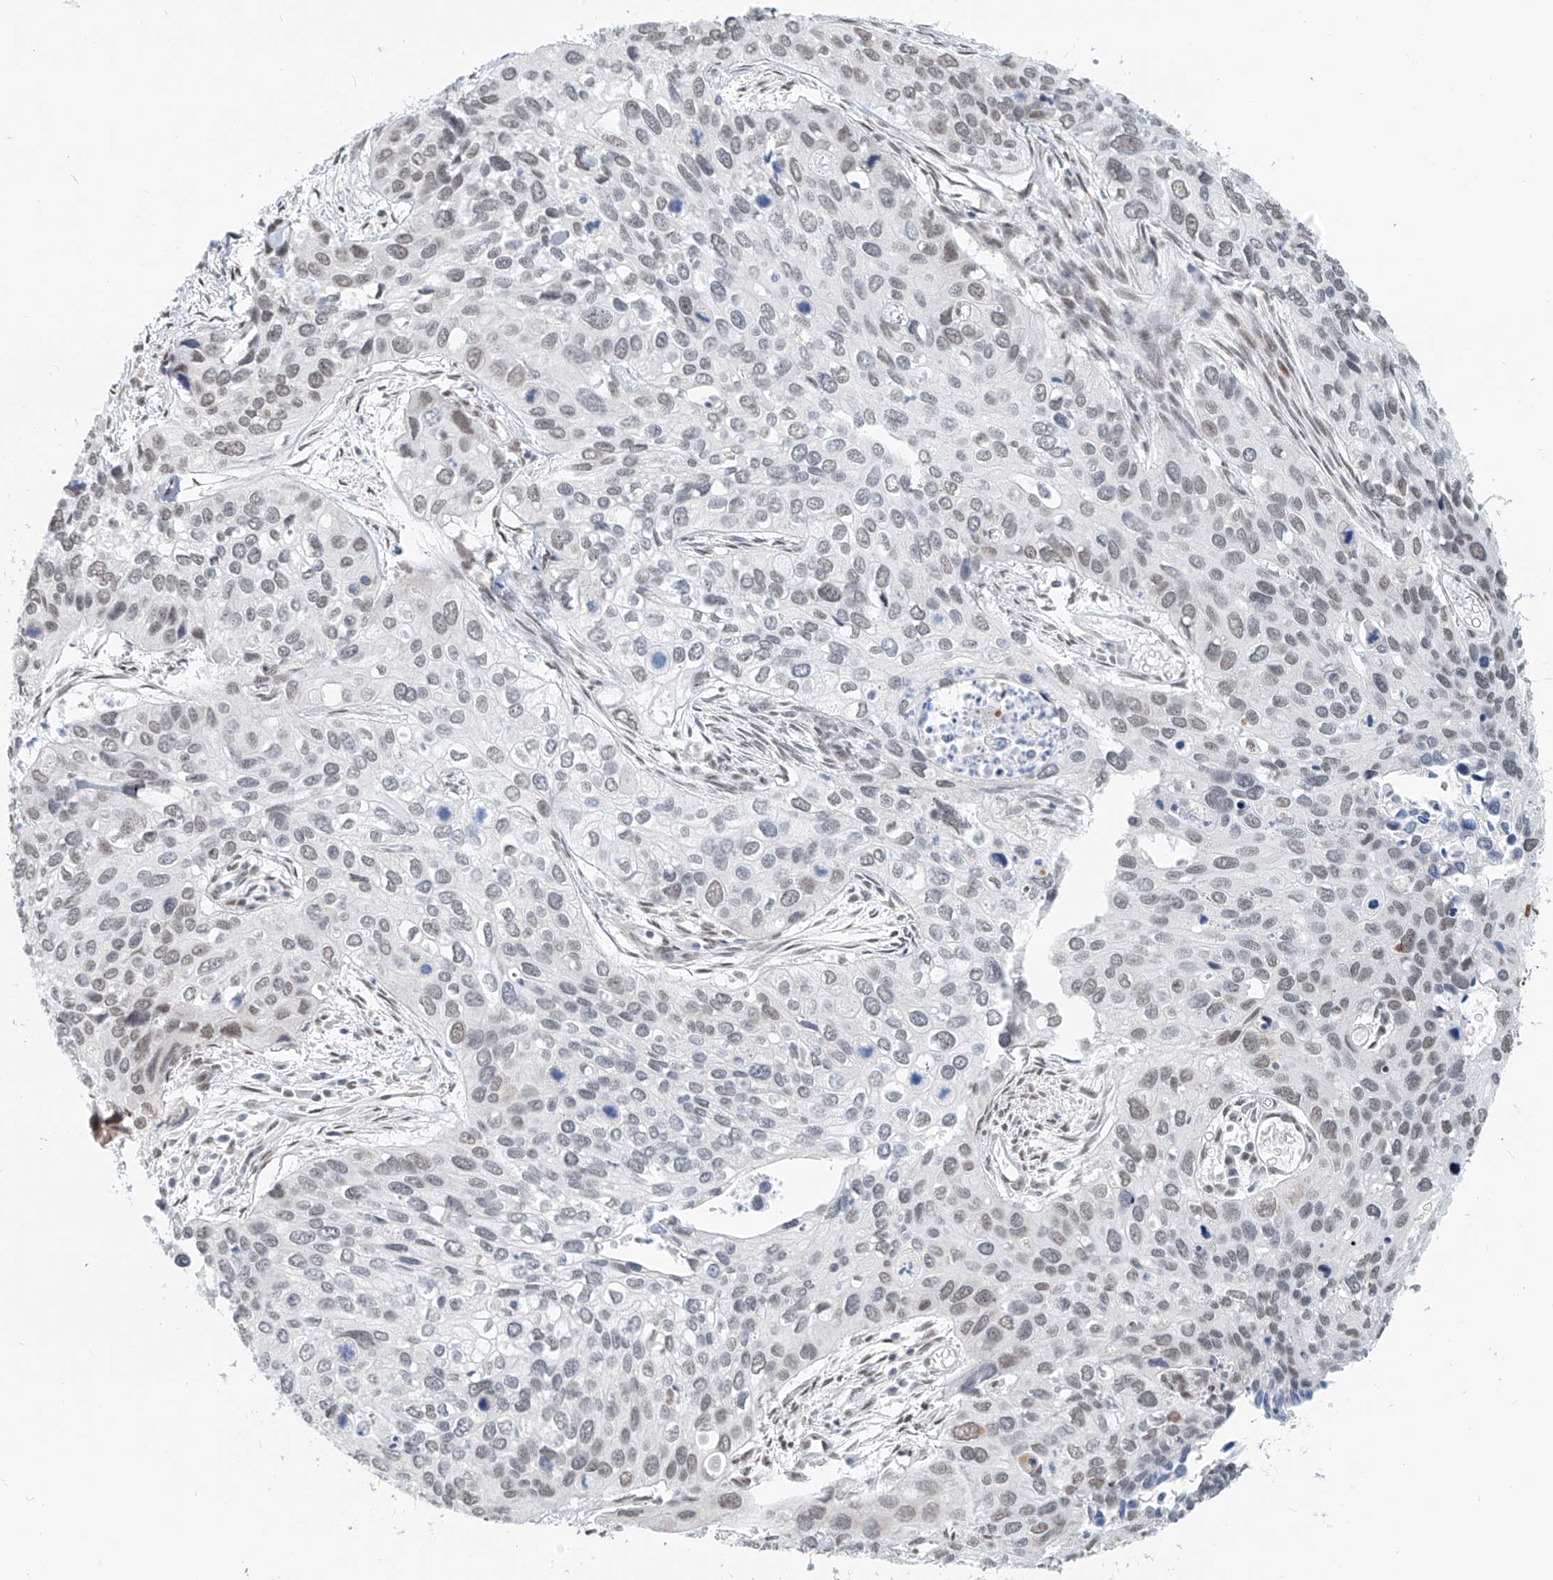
{"staining": {"intensity": "weak", "quantity": "25%-75%", "location": "nuclear"}, "tissue": "cervical cancer", "cell_type": "Tumor cells", "image_type": "cancer", "snomed": [{"axis": "morphology", "description": "Squamous cell carcinoma, NOS"}, {"axis": "topography", "description": "Cervix"}], "caption": "Protein staining shows weak nuclear staining in about 25%-75% of tumor cells in cervical squamous cell carcinoma.", "gene": "SASH1", "patient": {"sex": "female", "age": 55}}